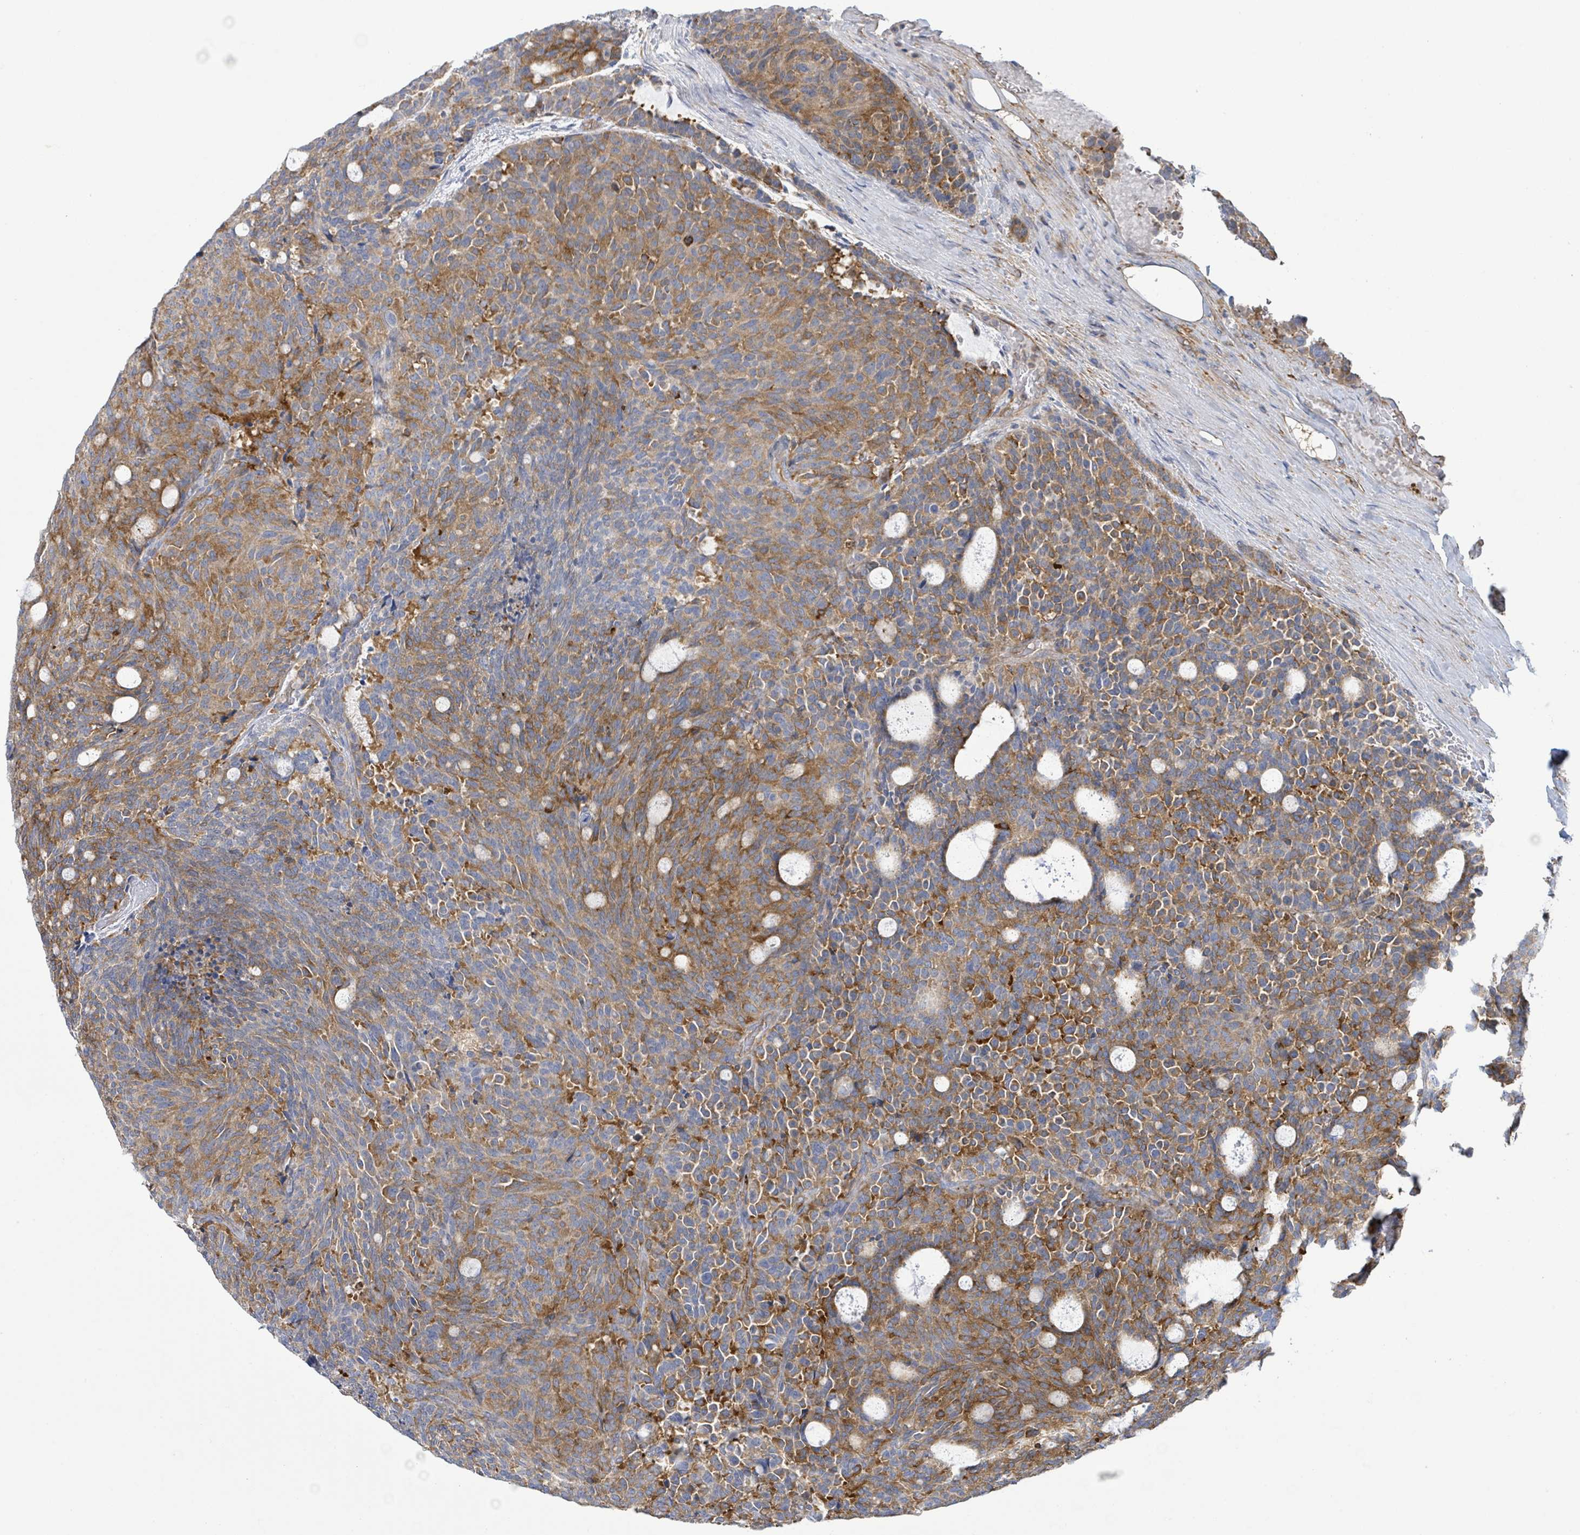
{"staining": {"intensity": "moderate", "quantity": "25%-75%", "location": "cytoplasmic/membranous"}, "tissue": "carcinoid", "cell_type": "Tumor cells", "image_type": "cancer", "snomed": [{"axis": "morphology", "description": "Carcinoid, malignant, NOS"}, {"axis": "topography", "description": "Pancreas"}], "caption": "About 25%-75% of tumor cells in human carcinoid (malignant) reveal moderate cytoplasmic/membranous protein staining as visualized by brown immunohistochemical staining.", "gene": "EGFL7", "patient": {"sex": "female", "age": 54}}